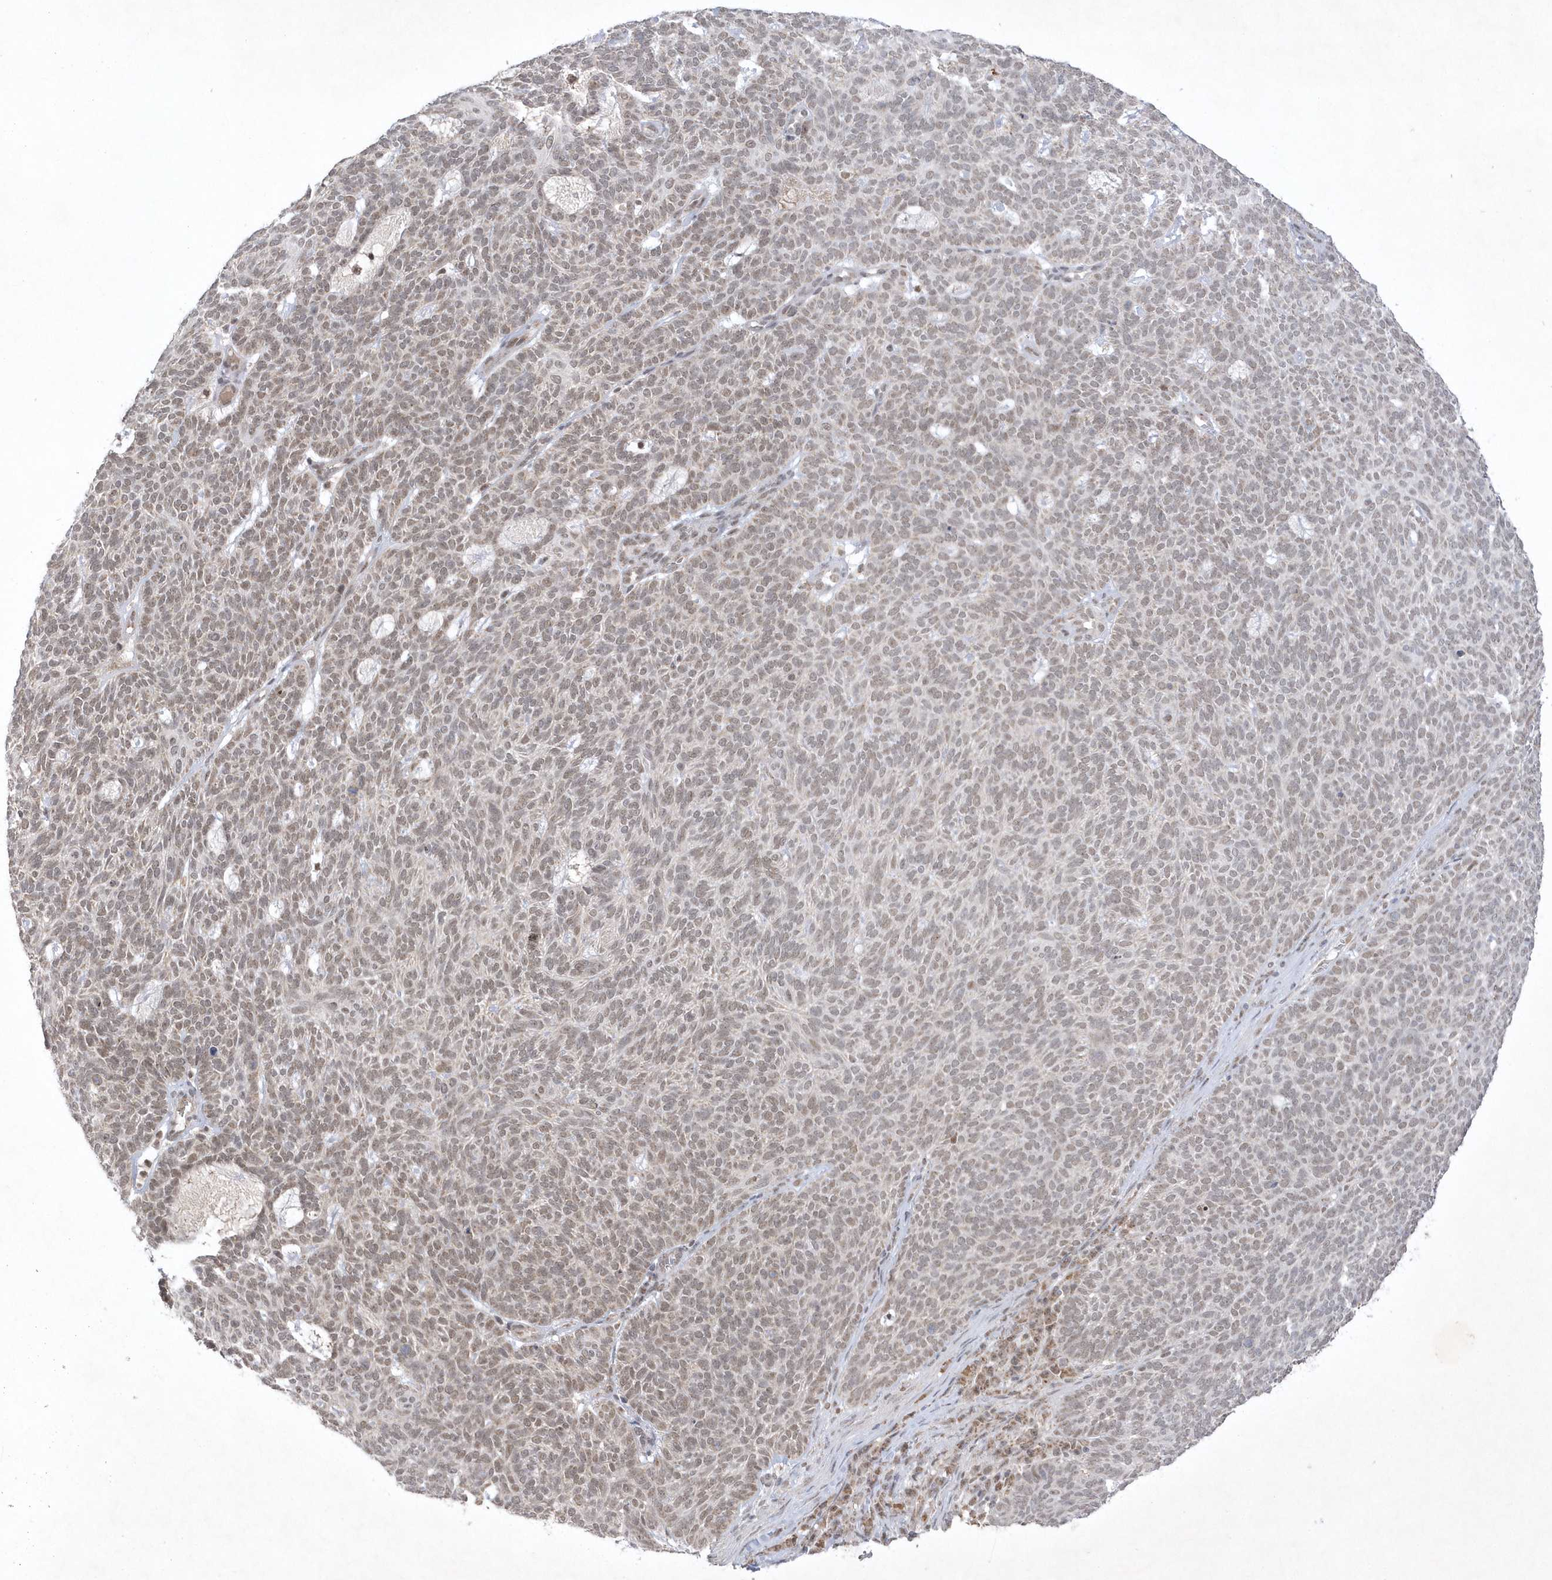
{"staining": {"intensity": "moderate", "quantity": "25%-75%", "location": "nuclear"}, "tissue": "skin cancer", "cell_type": "Tumor cells", "image_type": "cancer", "snomed": [{"axis": "morphology", "description": "Squamous cell carcinoma, NOS"}, {"axis": "topography", "description": "Skin"}], "caption": "Protein staining of squamous cell carcinoma (skin) tissue demonstrates moderate nuclear positivity in approximately 25%-75% of tumor cells.", "gene": "CPSF3", "patient": {"sex": "female", "age": 90}}